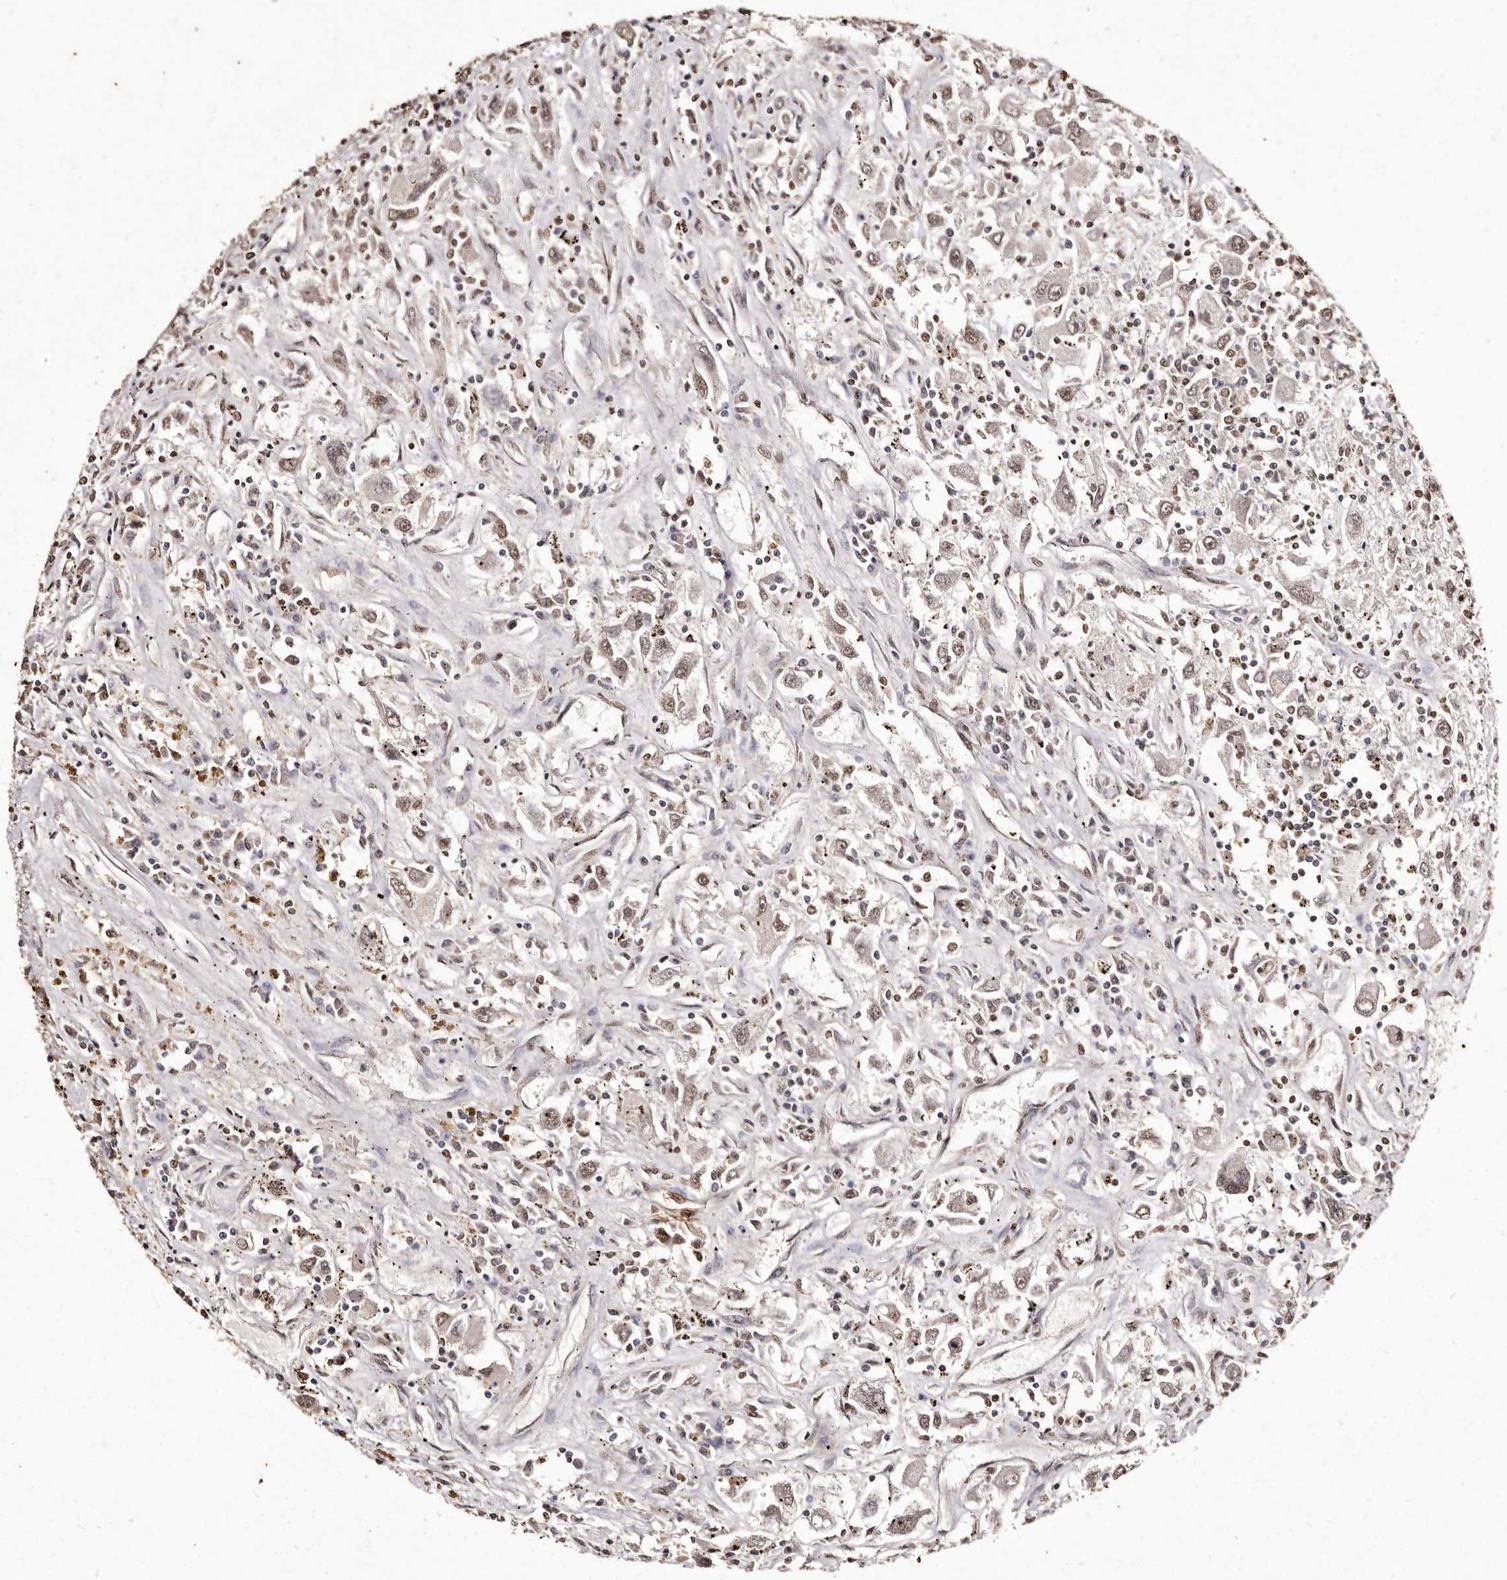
{"staining": {"intensity": "moderate", "quantity": ">75%", "location": "nuclear"}, "tissue": "renal cancer", "cell_type": "Tumor cells", "image_type": "cancer", "snomed": [{"axis": "morphology", "description": "Adenocarcinoma, NOS"}, {"axis": "topography", "description": "Kidney"}], "caption": "Immunohistochemical staining of renal cancer displays medium levels of moderate nuclear protein expression in approximately >75% of tumor cells.", "gene": "ERBB4", "patient": {"sex": "female", "age": 52}}